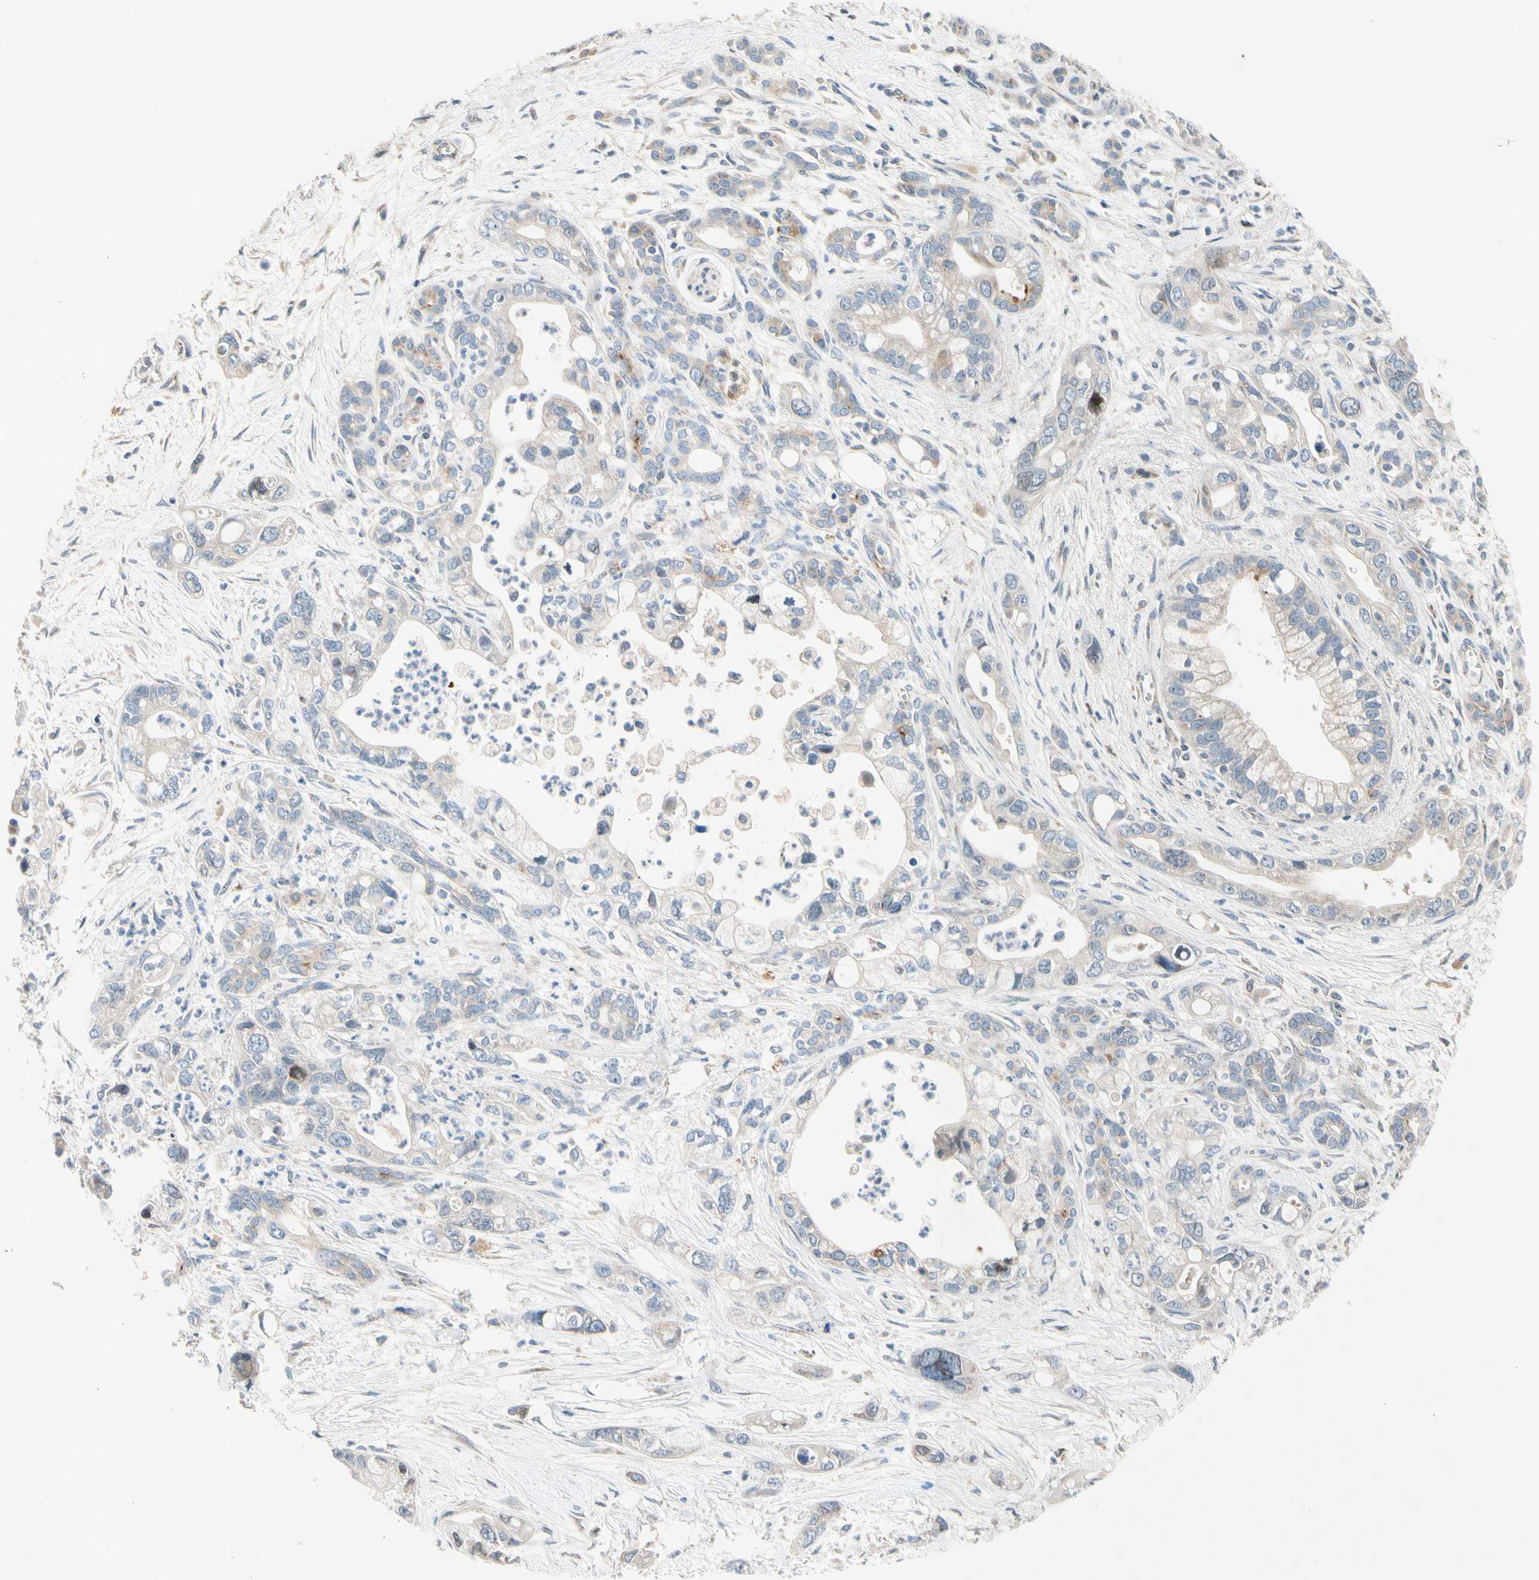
{"staining": {"intensity": "negative", "quantity": "none", "location": "none"}, "tissue": "pancreatic cancer", "cell_type": "Tumor cells", "image_type": "cancer", "snomed": [{"axis": "morphology", "description": "Adenocarcinoma, NOS"}, {"axis": "topography", "description": "Pancreas"}], "caption": "Tumor cells are negative for protein expression in human adenocarcinoma (pancreatic). (Stains: DAB IHC with hematoxylin counter stain, Microscopy: brightfield microscopy at high magnification).", "gene": "NPHP3", "patient": {"sex": "male", "age": 70}}